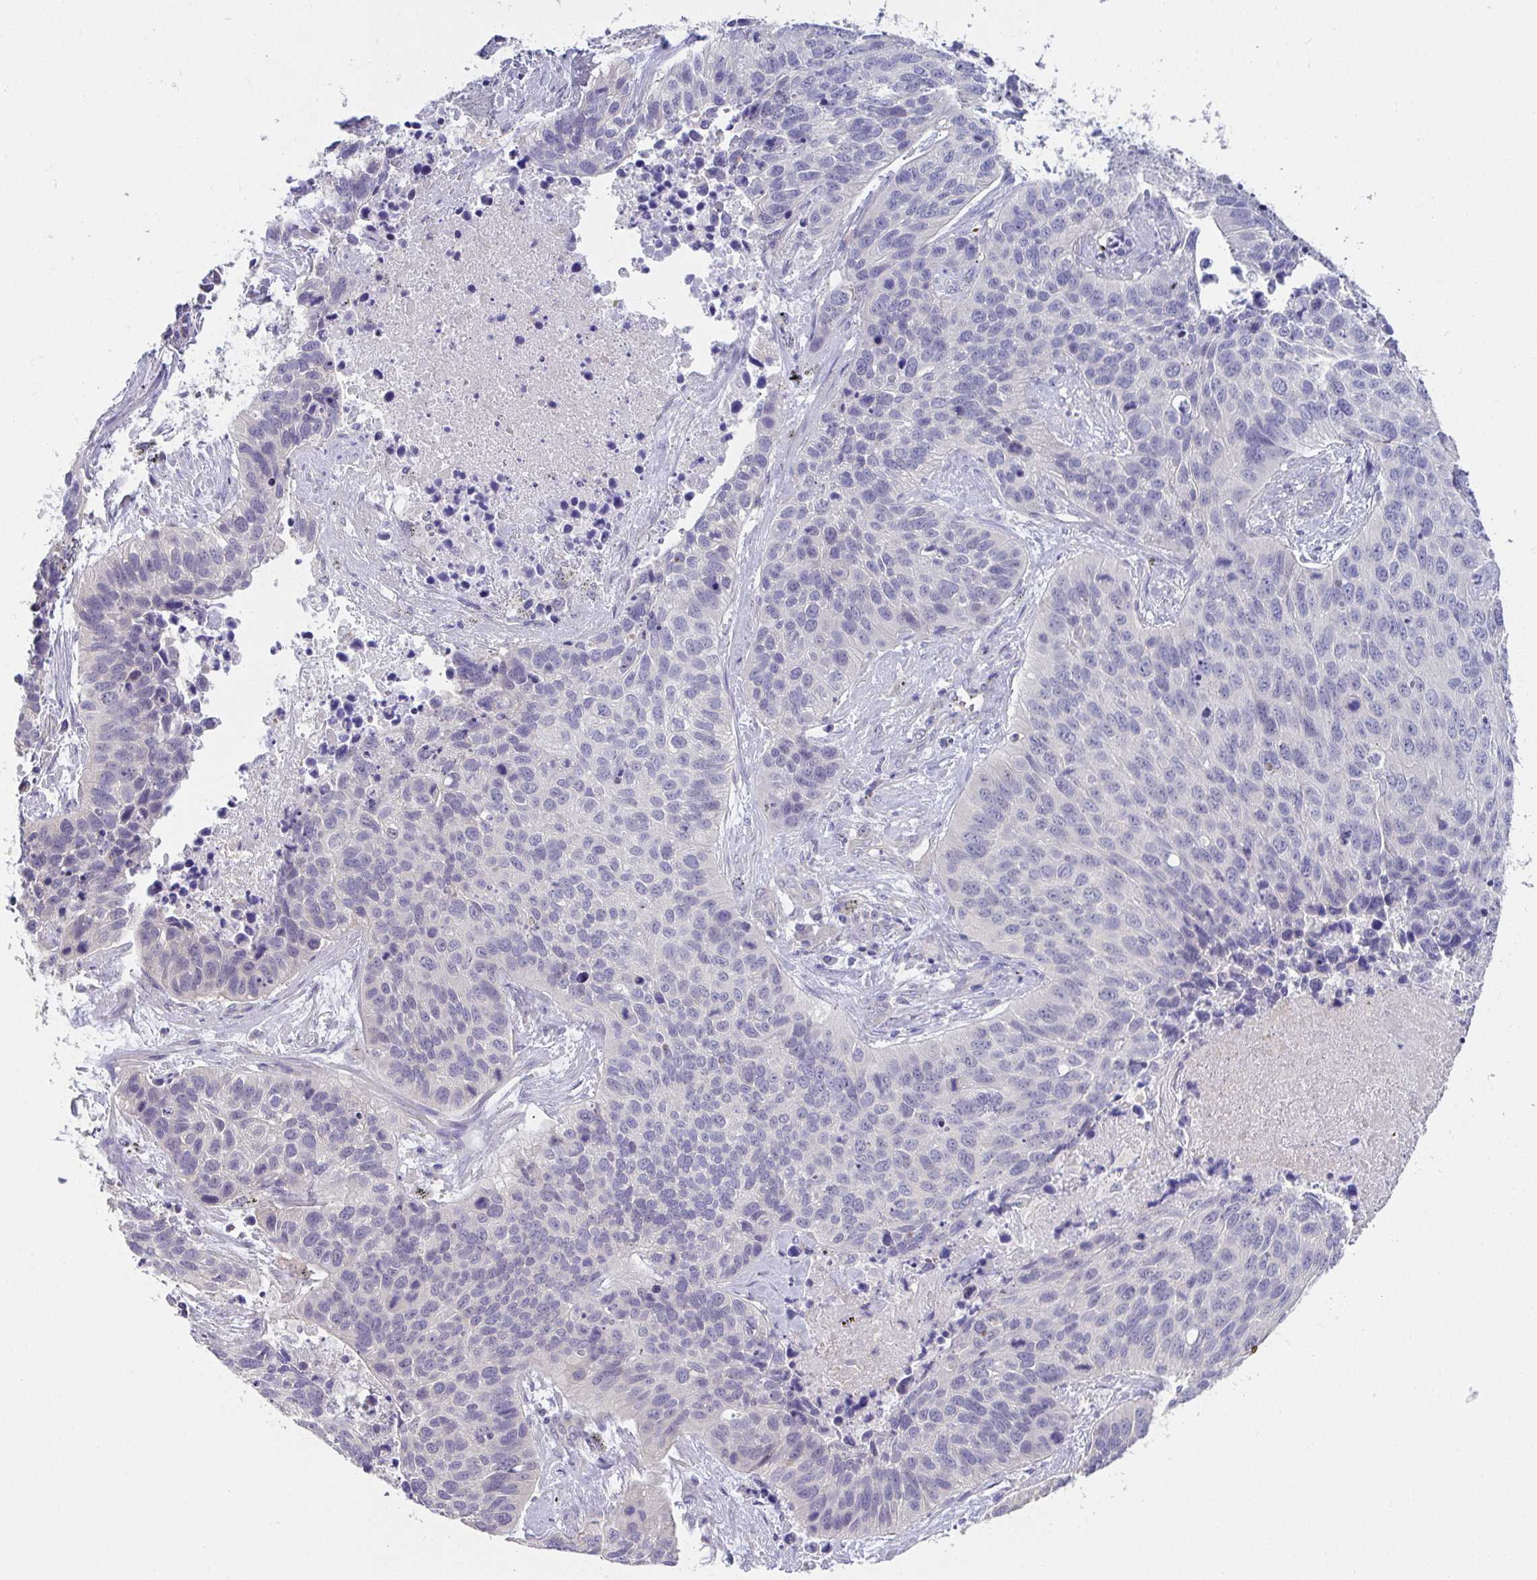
{"staining": {"intensity": "negative", "quantity": "none", "location": "none"}, "tissue": "lung cancer", "cell_type": "Tumor cells", "image_type": "cancer", "snomed": [{"axis": "morphology", "description": "Squamous cell carcinoma, NOS"}, {"axis": "topography", "description": "Lung"}], "caption": "Immunohistochemistry (IHC) of human squamous cell carcinoma (lung) displays no positivity in tumor cells.", "gene": "CXCR1", "patient": {"sex": "male", "age": 62}}